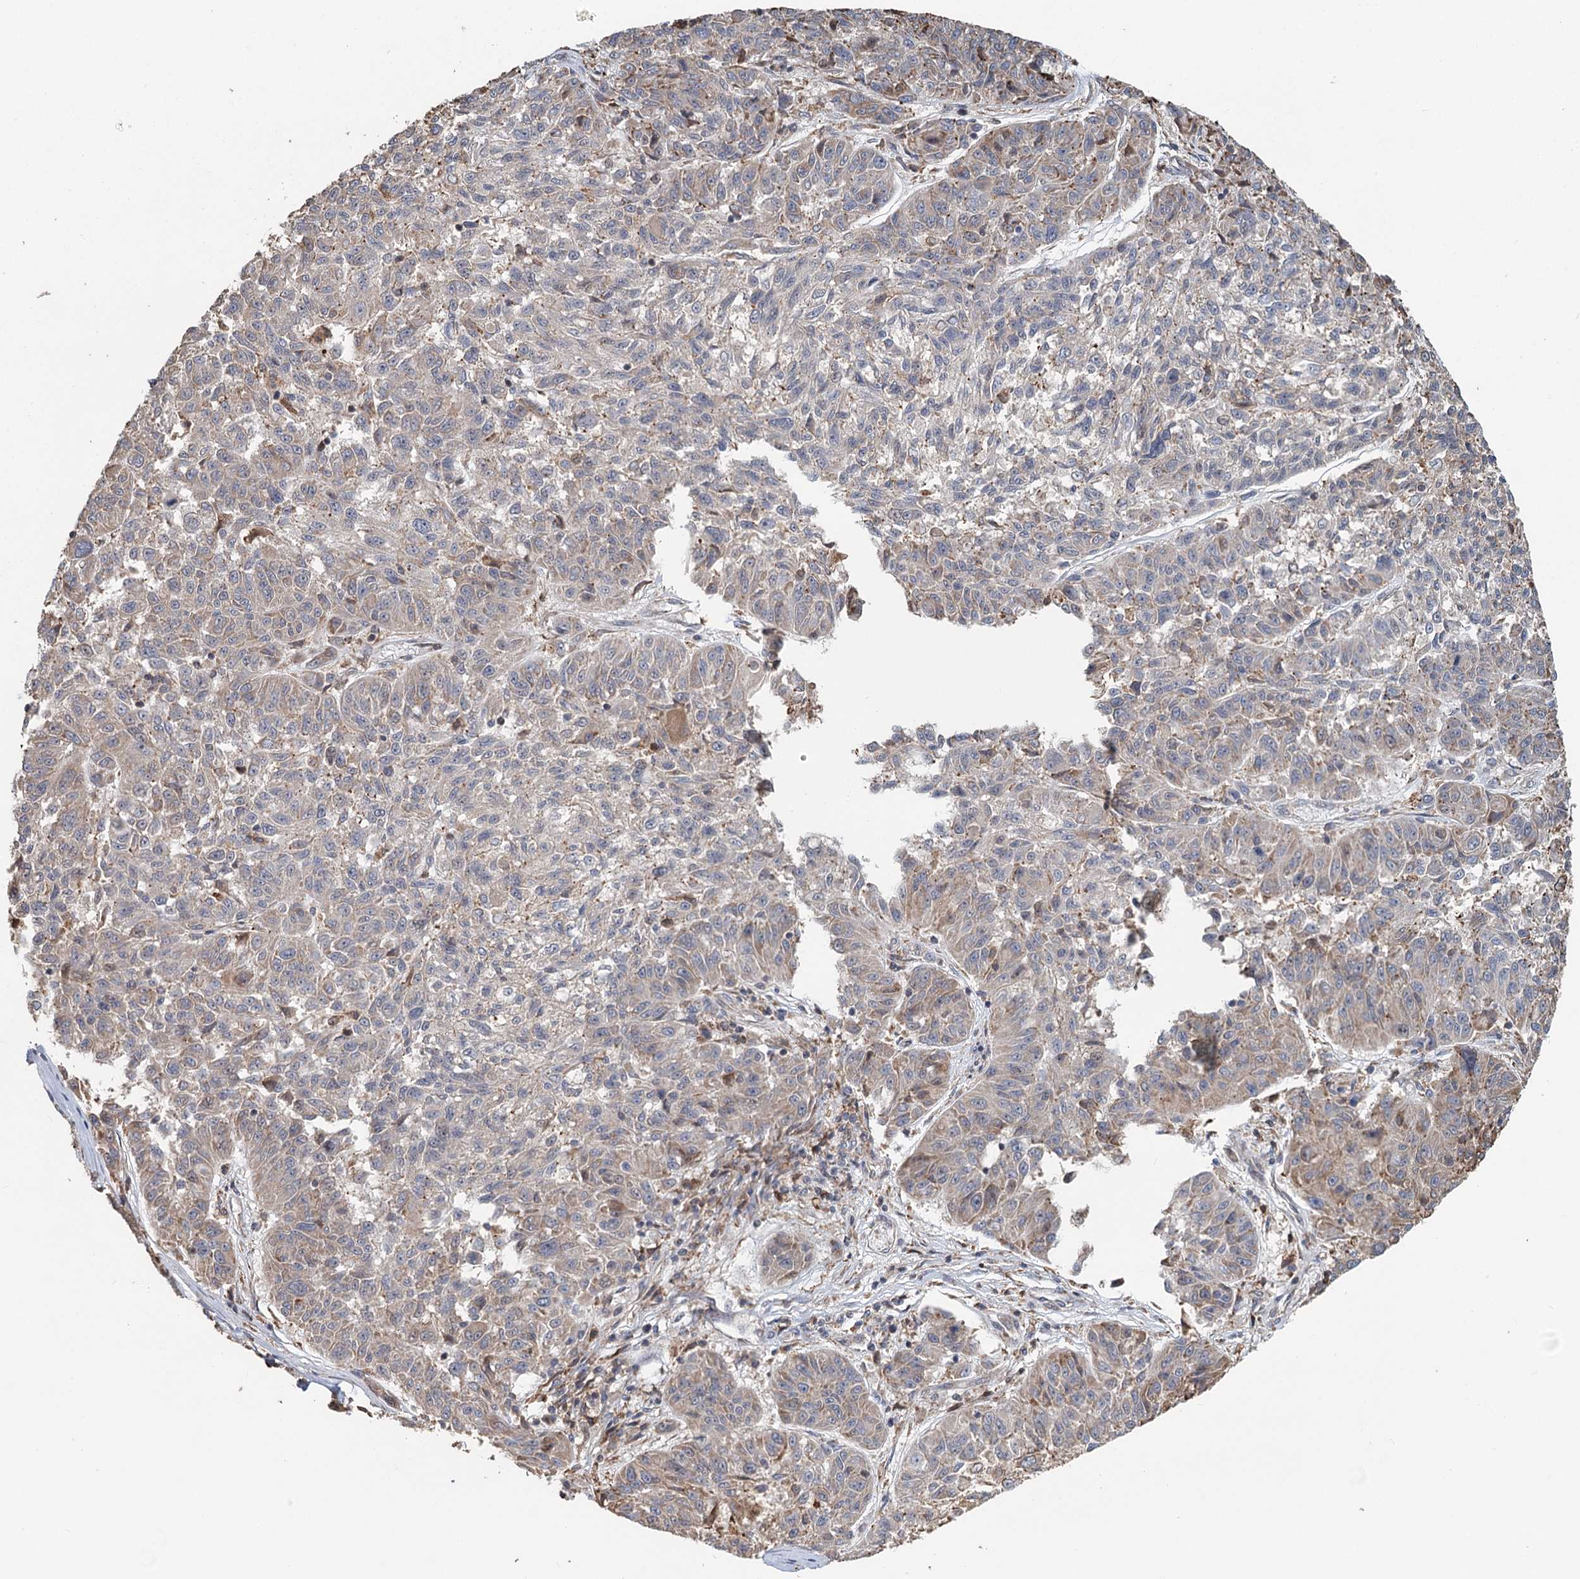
{"staining": {"intensity": "weak", "quantity": "25%-75%", "location": "cytoplasmic/membranous"}, "tissue": "melanoma", "cell_type": "Tumor cells", "image_type": "cancer", "snomed": [{"axis": "morphology", "description": "Malignant melanoma, NOS"}, {"axis": "topography", "description": "Skin"}], "caption": "Brown immunohistochemical staining in human malignant melanoma displays weak cytoplasmic/membranous staining in approximately 25%-75% of tumor cells. The protein of interest is shown in brown color, while the nuclei are stained blue.", "gene": "RNF111", "patient": {"sex": "male", "age": 53}}